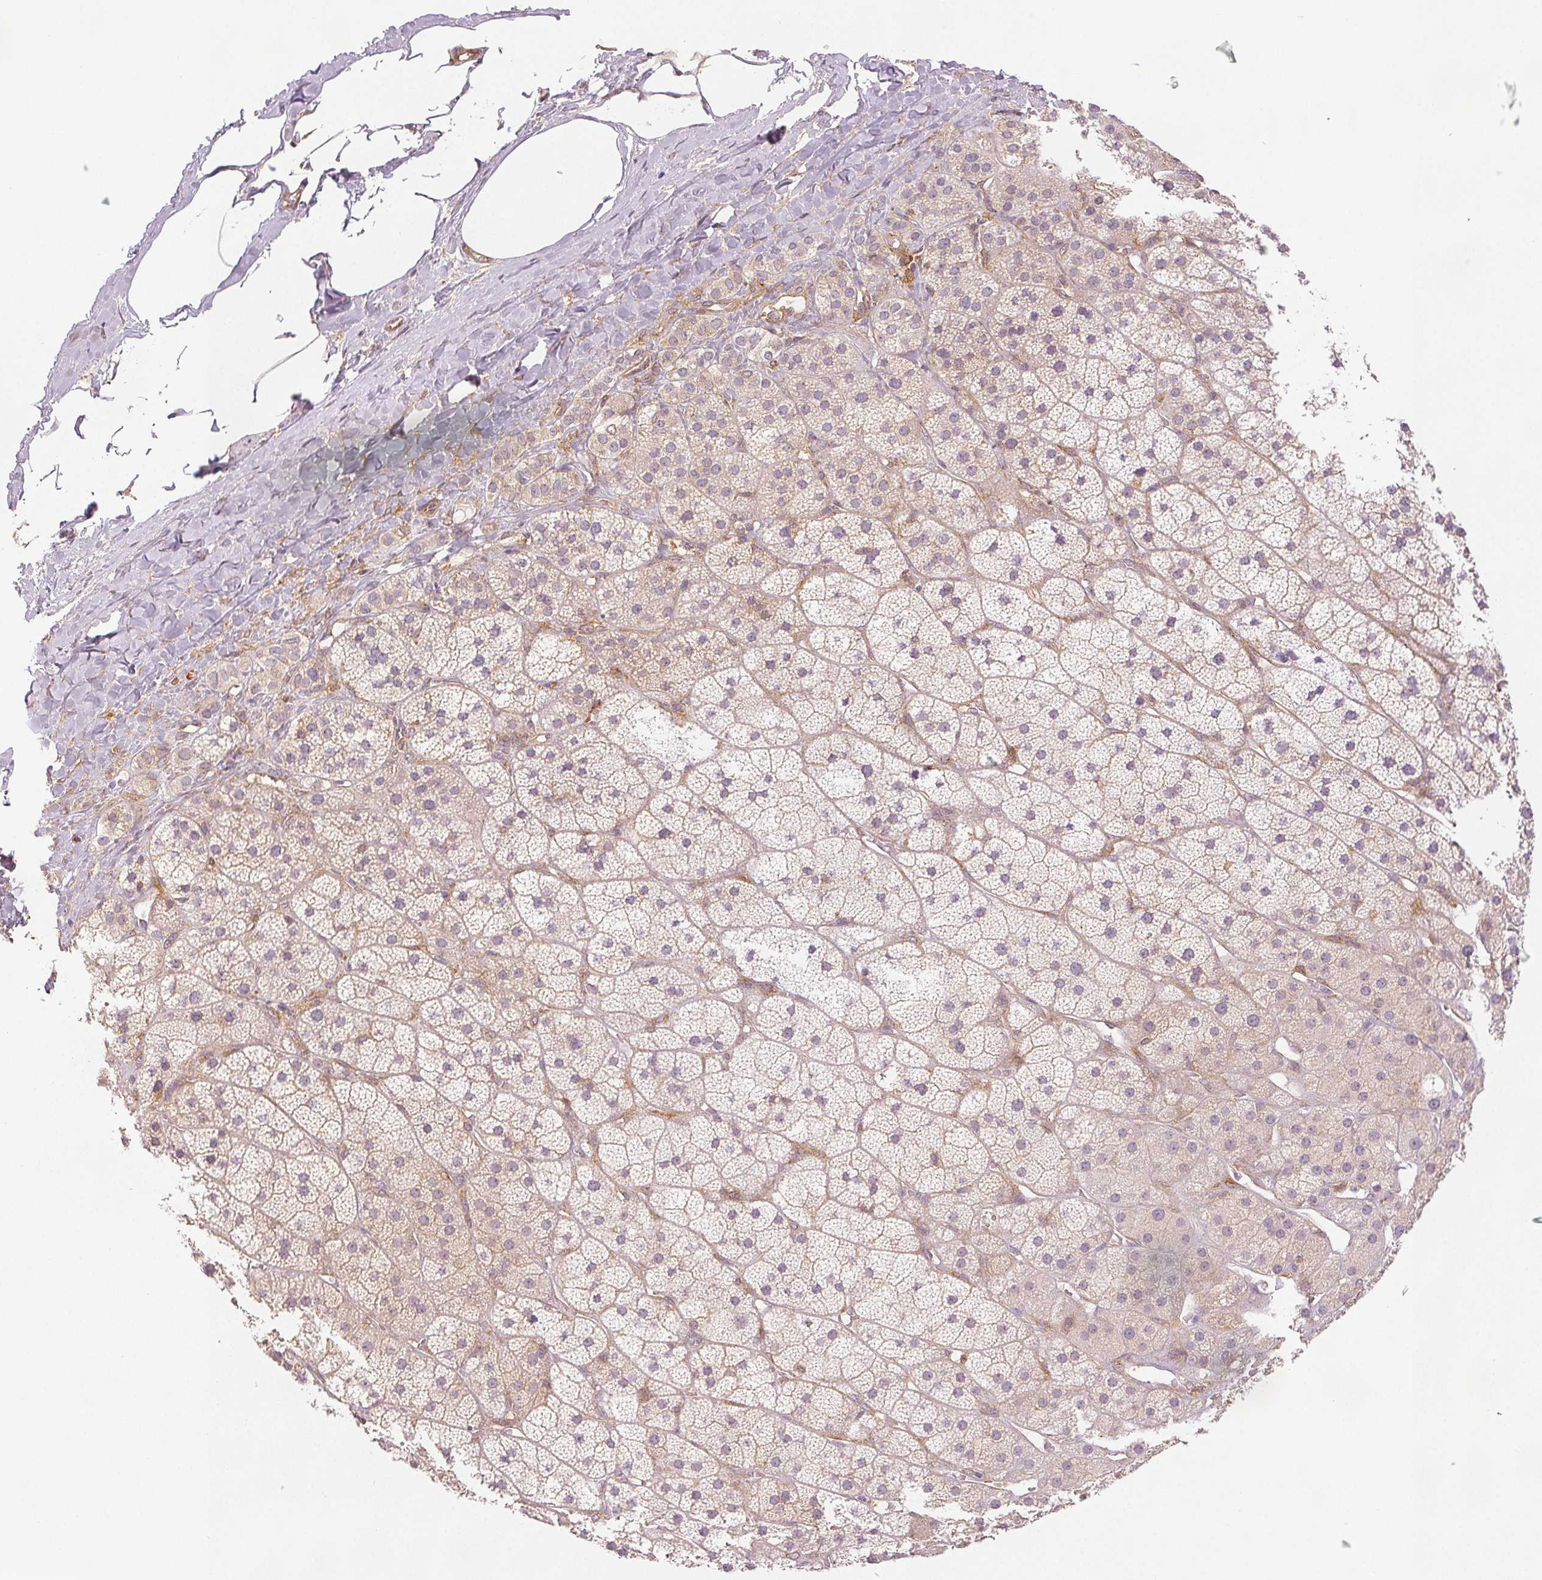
{"staining": {"intensity": "weak", "quantity": "<25%", "location": "cytoplasmic/membranous"}, "tissue": "adrenal gland", "cell_type": "Glandular cells", "image_type": "normal", "snomed": [{"axis": "morphology", "description": "Normal tissue, NOS"}, {"axis": "topography", "description": "Adrenal gland"}], "caption": "High power microscopy image of an immunohistochemistry photomicrograph of benign adrenal gland, revealing no significant staining in glandular cells.", "gene": "DIAPH2", "patient": {"sex": "male", "age": 57}}